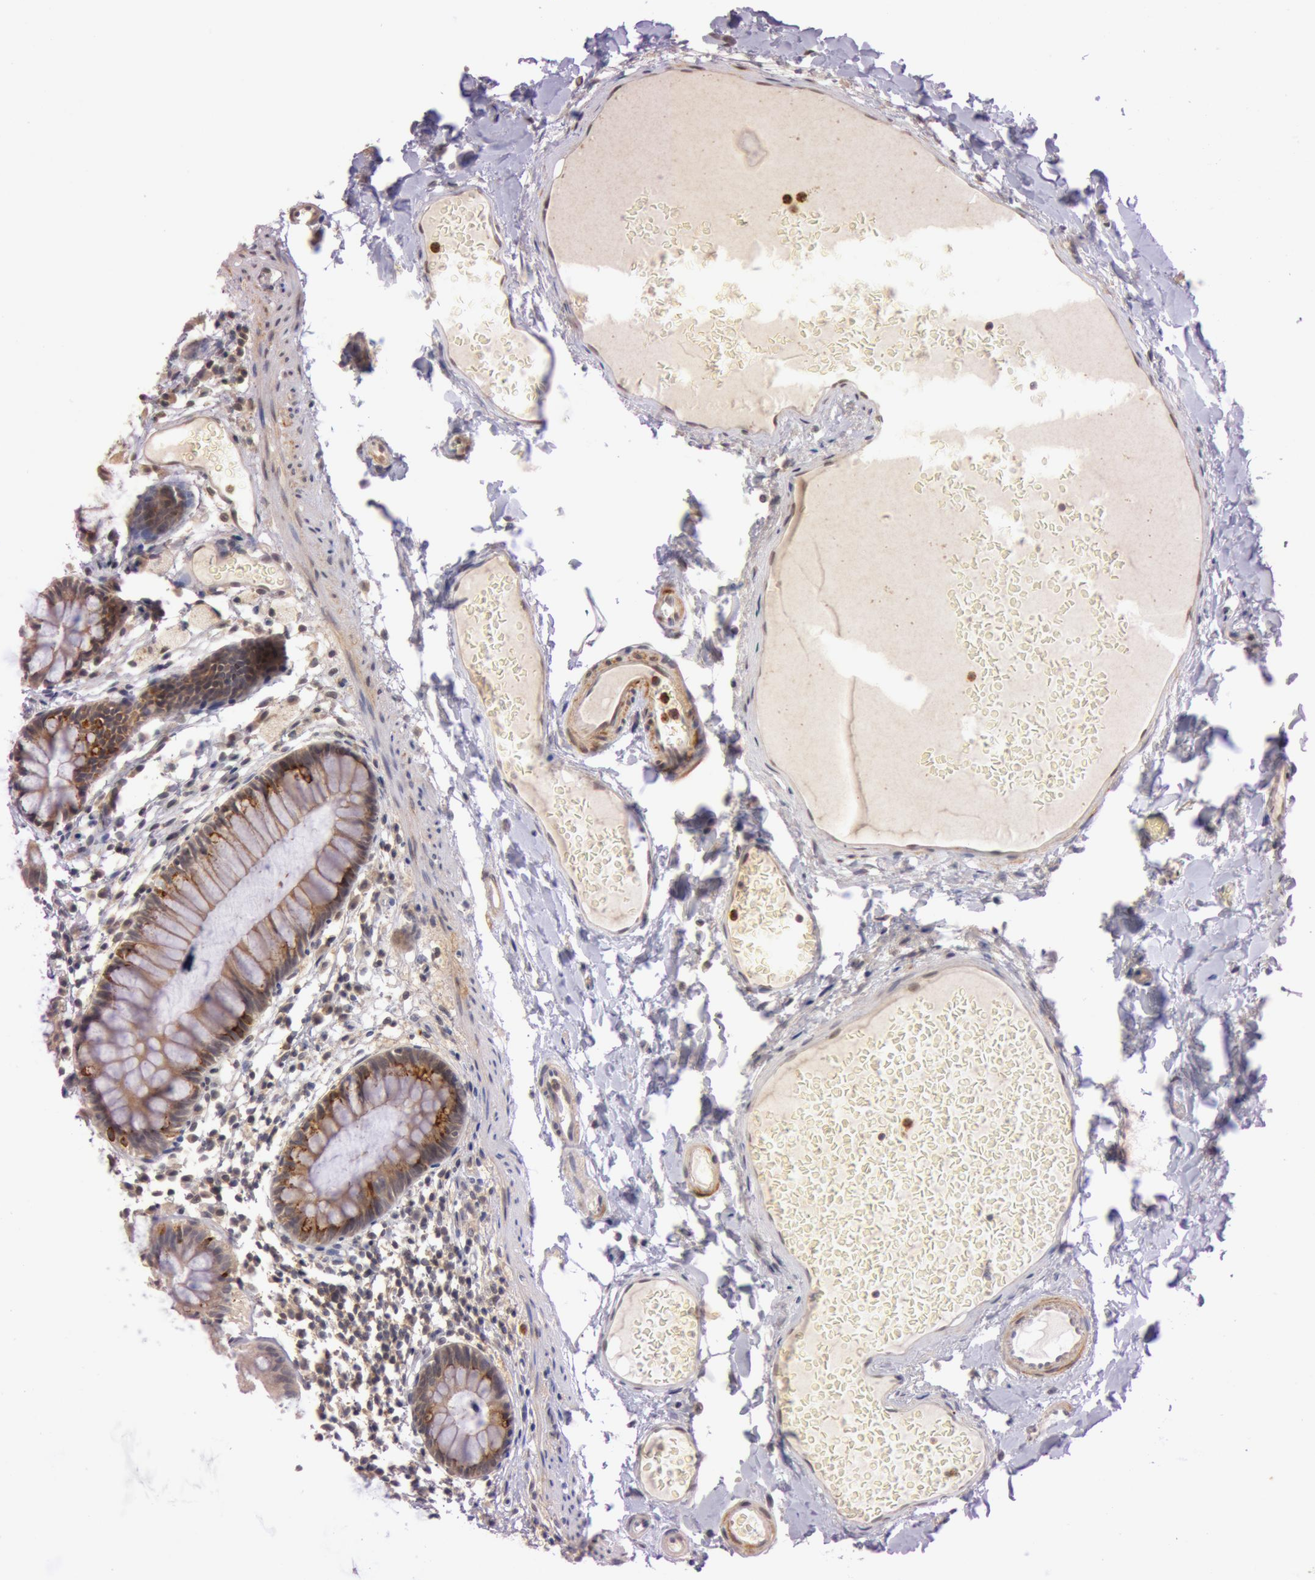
{"staining": {"intensity": "weak", "quantity": ">75%", "location": "cytoplasmic/membranous,nuclear"}, "tissue": "colon", "cell_type": "Endothelial cells", "image_type": "normal", "snomed": [{"axis": "morphology", "description": "Normal tissue, NOS"}, {"axis": "topography", "description": "Smooth muscle"}, {"axis": "topography", "description": "Colon"}], "caption": "Immunohistochemical staining of unremarkable human colon reveals >75% levels of weak cytoplasmic/membranous,nuclear protein staining in about >75% of endothelial cells. The staining was performed using DAB (3,3'-diaminobenzidine), with brown indicating positive protein expression. Nuclei are stained blue with hematoxylin.", "gene": "ATG2B", "patient": {"sex": "male", "age": 67}}